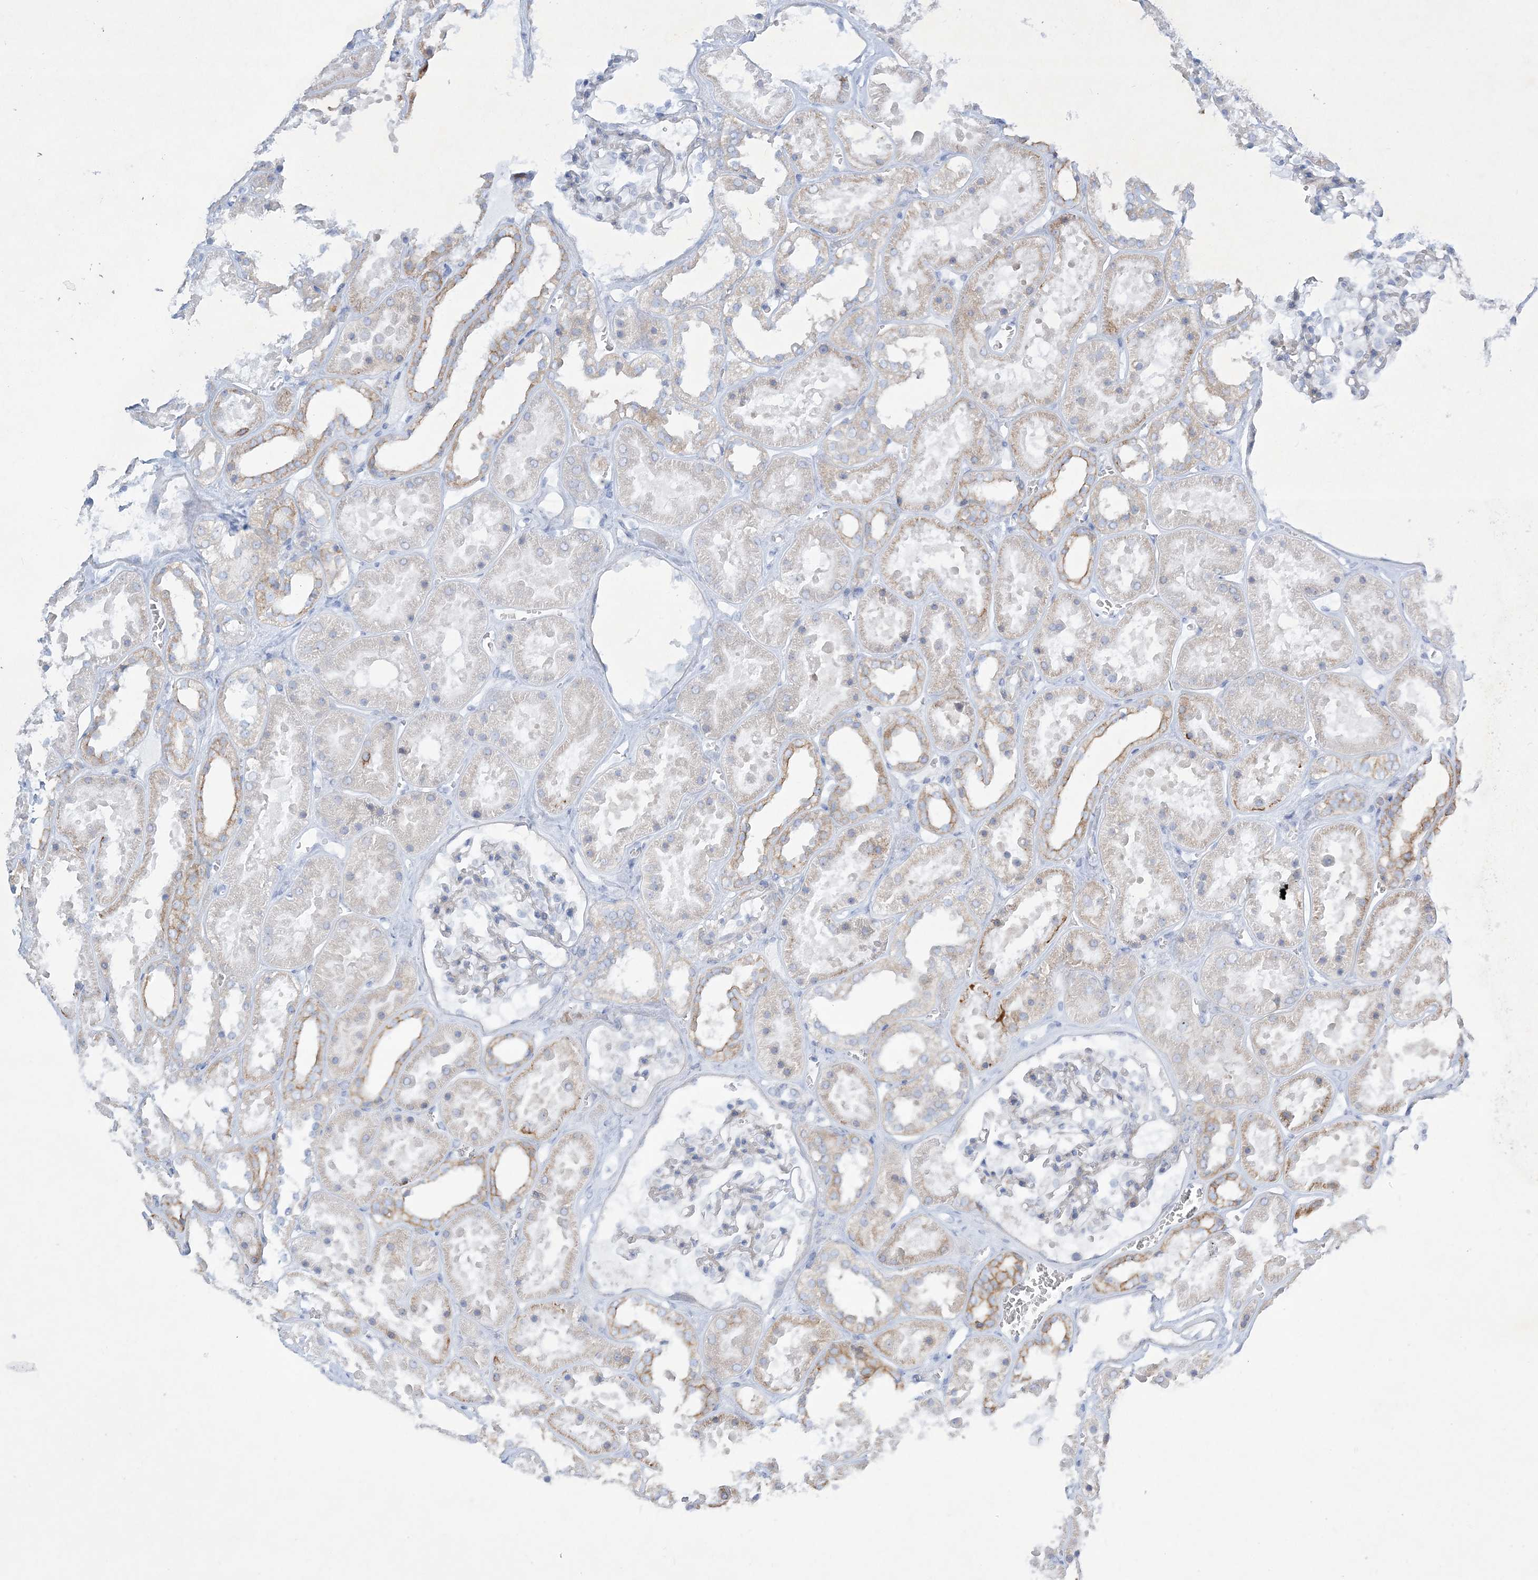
{"staining": {"intensity": "negative", "quantity": "none", "location": "none"}, "tissue": "kidney", "cell_type": "Cells in glomeruli", "image_type": "normal", "snomed": [{"axis": "morphology", "description": "Normal tissue, NOS"}, {"axis": "topography", "description": "Kidney"}], "caption": "Cells in glomeruli are negative for protein expression in benign human kidney. The staining was performed using DAB to visualize the protein expression in brown, while the nuclei were stained in blue with hematoxylin (Magnification: 20x).", "gene": "FARSB", "patient": {"sex": "female", "age": 41}}